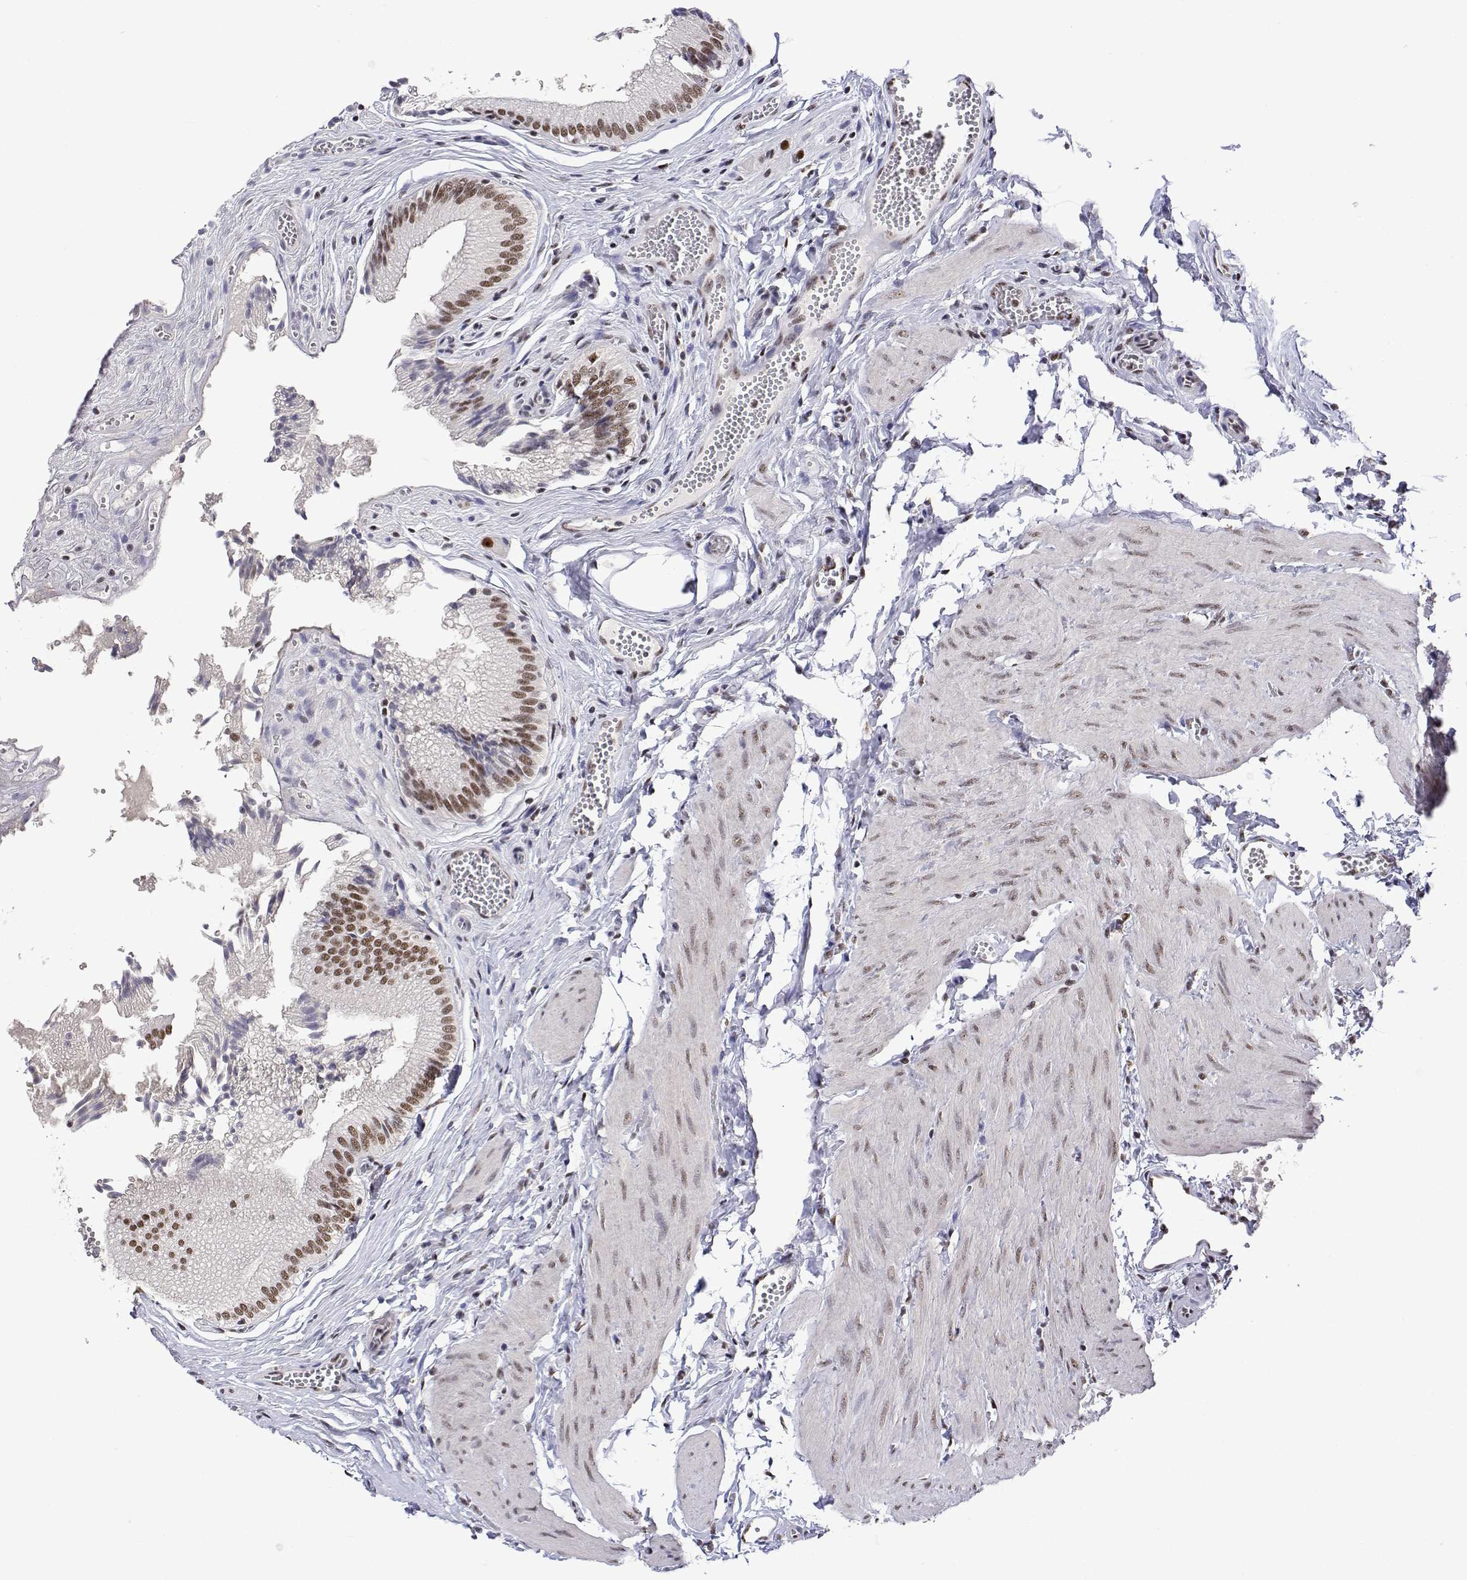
{"staining": {"intensity": "moderate", "quantity": ">75%", "location": "nuclear"}, "tissue": "gallbladder", "cell_type": "Glandular cells", "image_type": "normal", "snomed": [{"axis": "morphology", "description": "Normal tissue, NOS"}, {"axis": "topography", "description": "Gallbladder"}, {"axis": "topography", "description": "Peripheral nerve tissue"}], "caption": "Glandular cells display moderate nuclear expression in about >75% of cells in normal gallbladder. (DAB IHC, brown staining for protein, blue staining for nuclei).", "gene": "ADAR", "patient": {"sex": "male", "age": 17}}